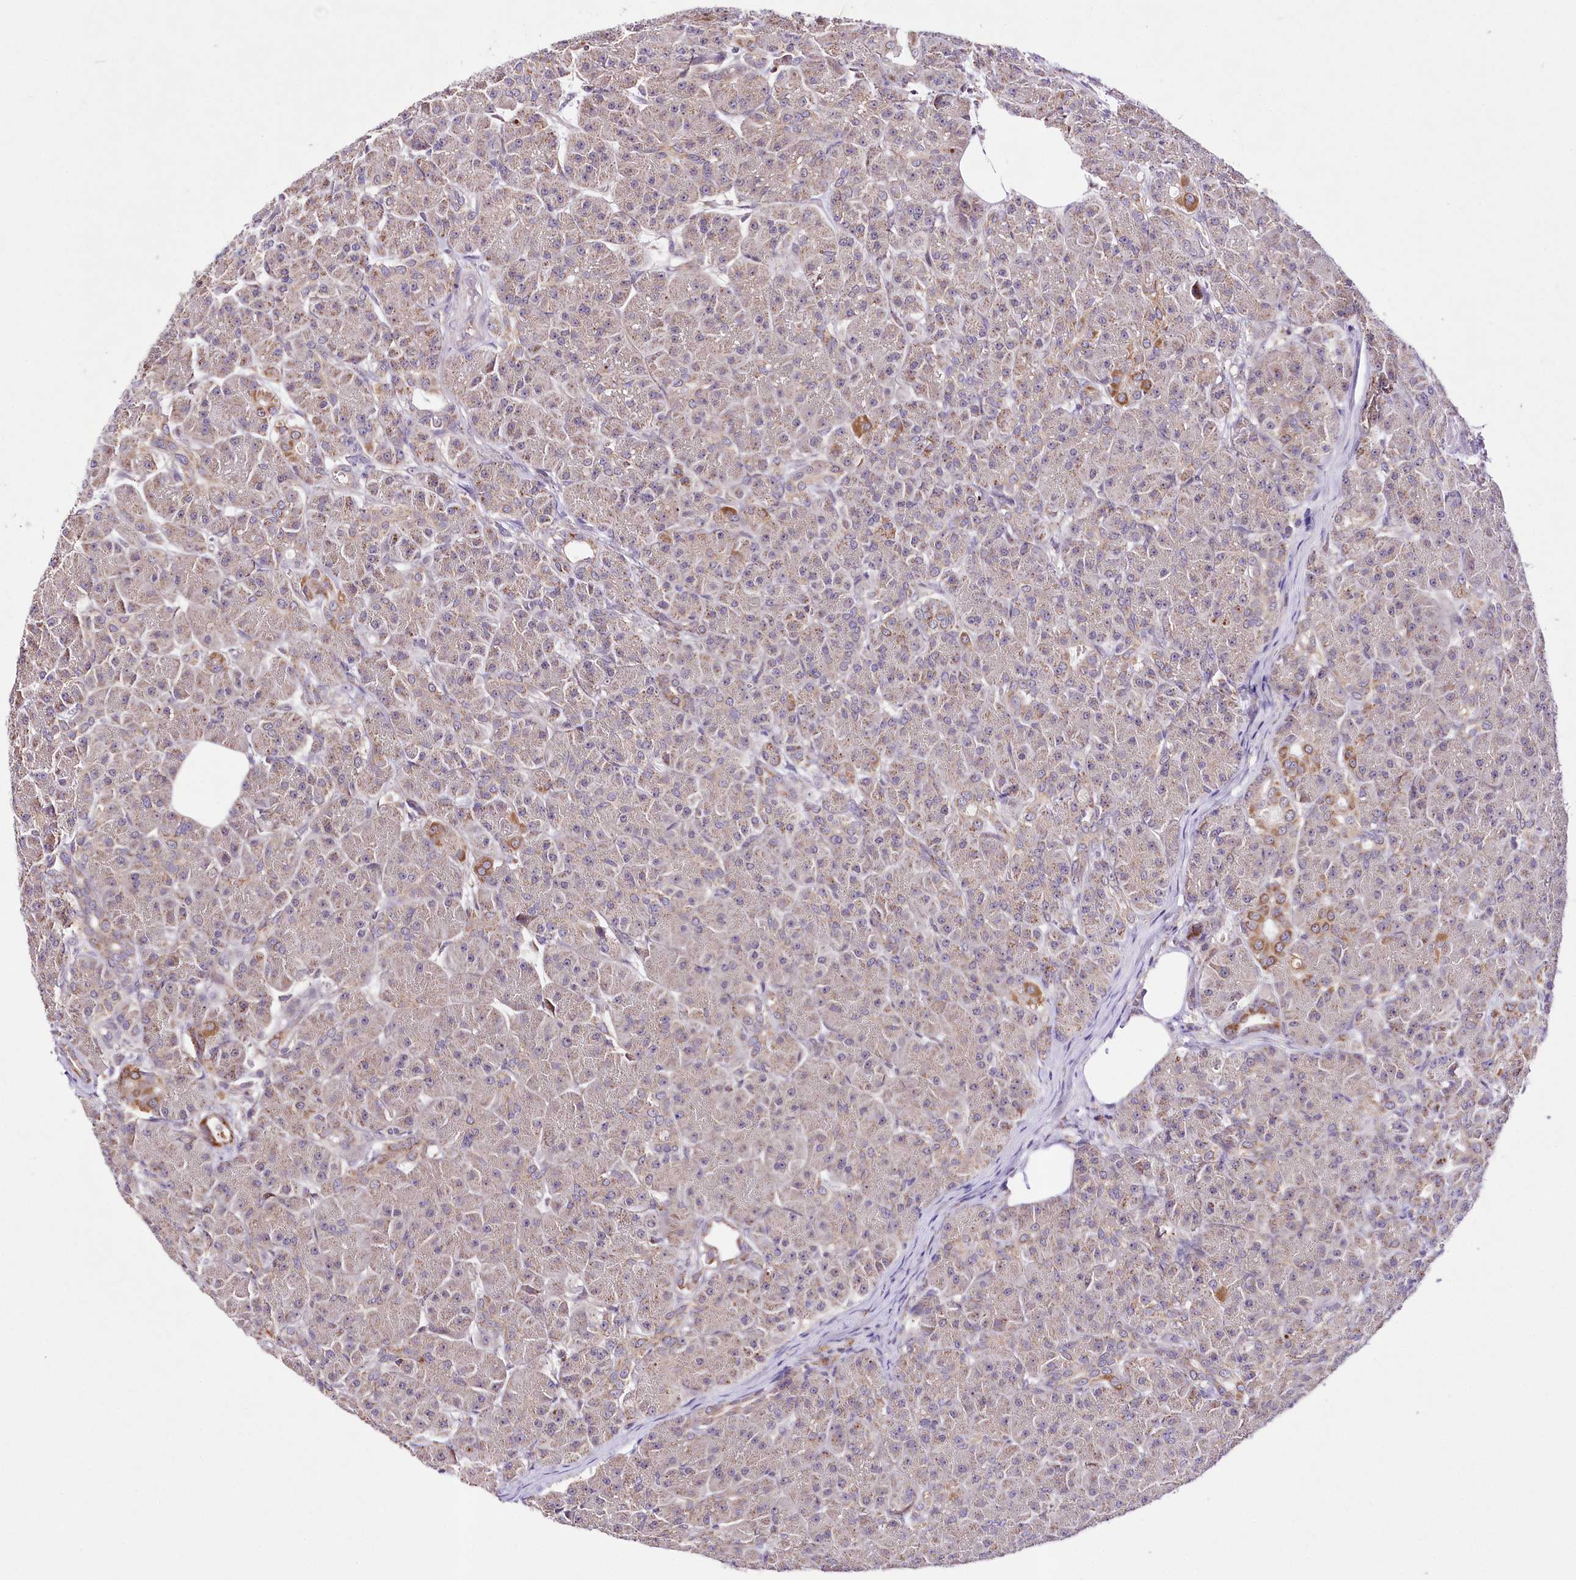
{"staining": {"intensity": "moderate", "quantity": "<25%", "location": "cytoplasmic/membranous"}, "tissue": "pancreas", "cell_type": "Exocrine glandular cells", "image_type": "normal", "snomed": [{"axis": "morphology", "description": "Normal tissue, NOS"}, {"axis": "topography", "description": "Pancreas"}], "caption": "Protein expression by immunohistochemistry exhibits moderate cytoplasmic/membranous staining in approximately <25% of exocrine glandular cells in unremarkable pancreas.", "gene": "ATE1", "patient": {"sex": "male", "age": 63}}